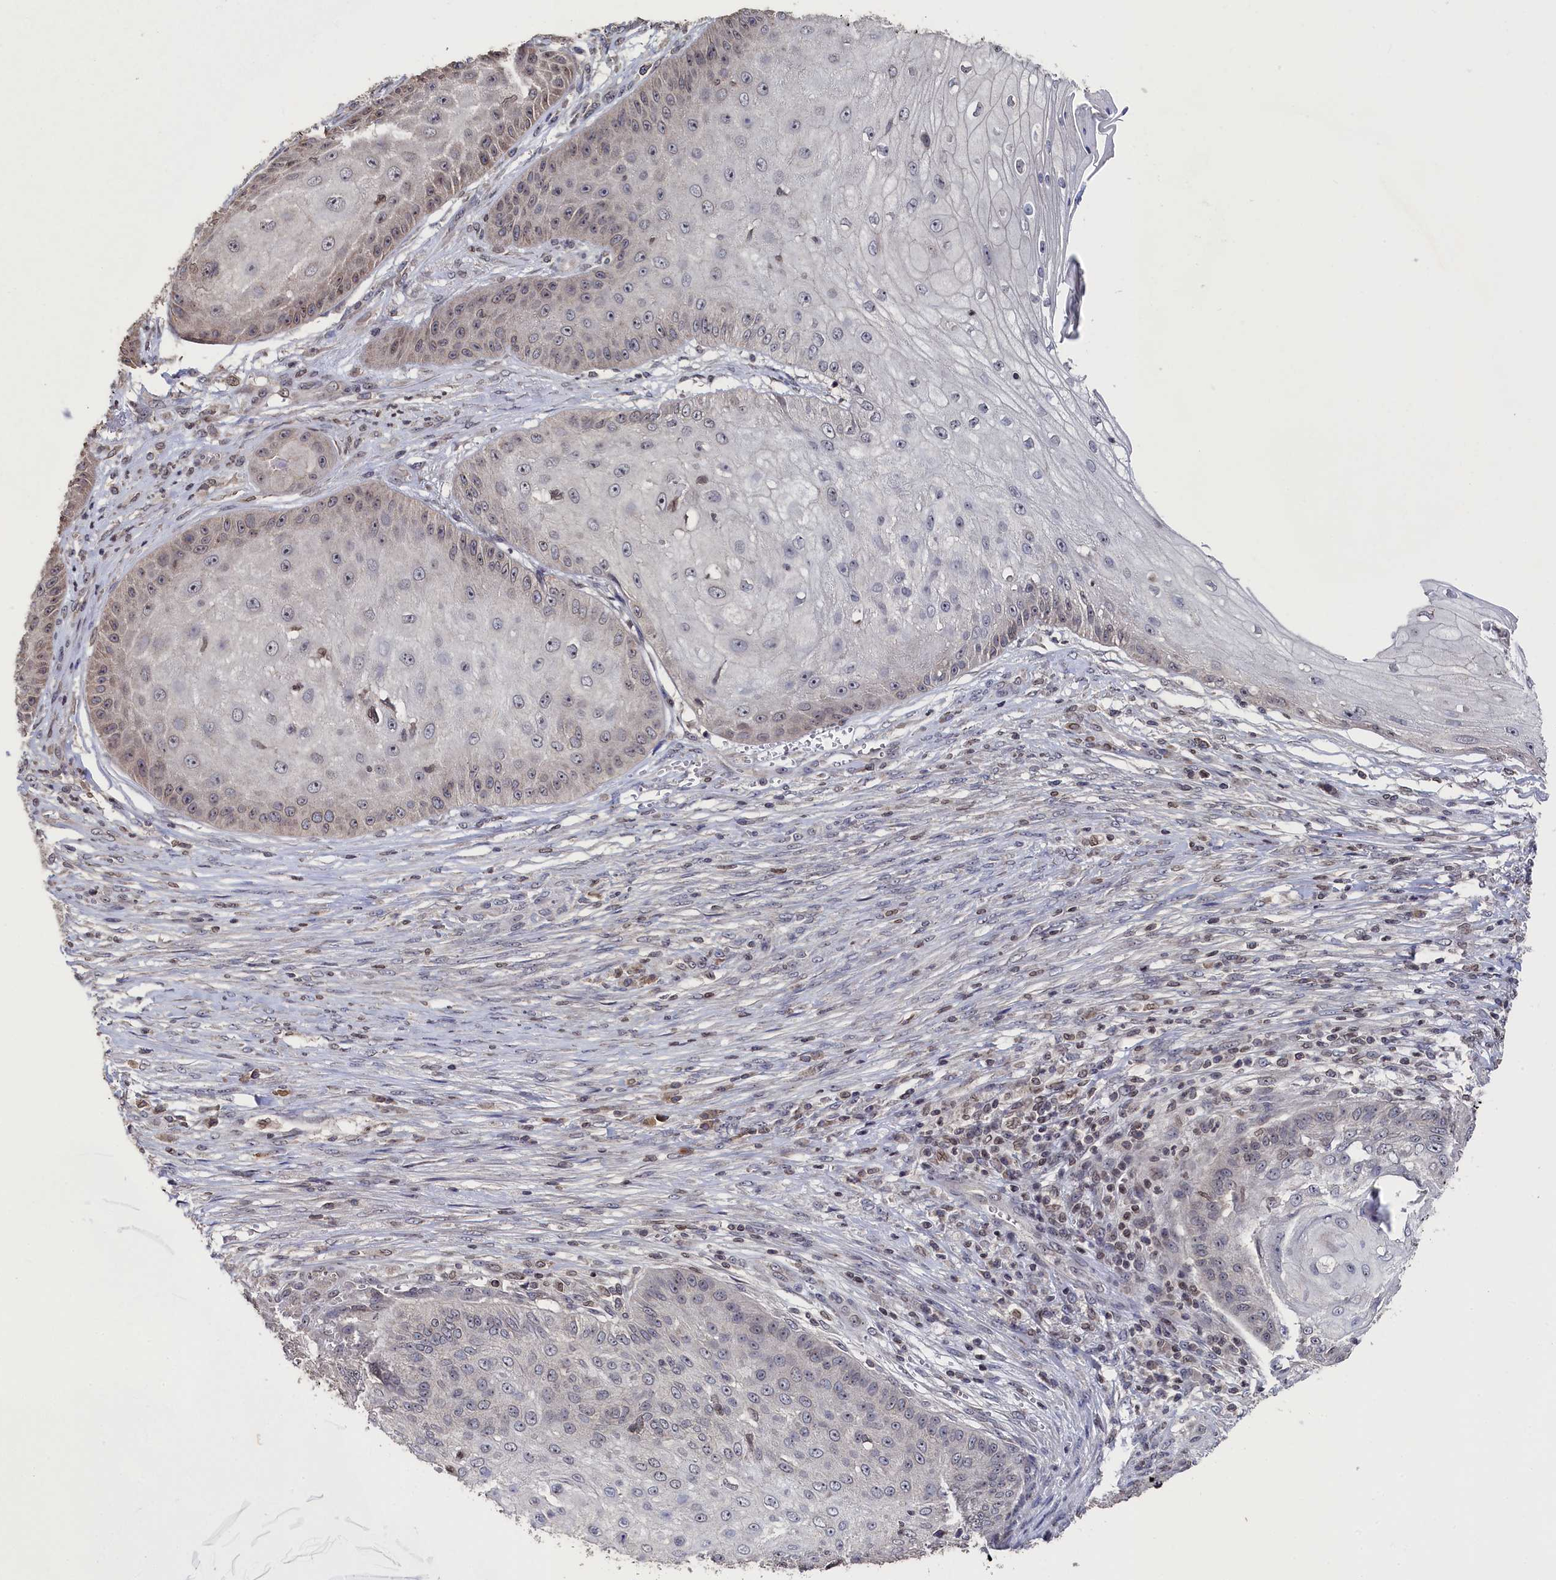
{"staining": {"intensity": "weak", "quantity": "<25%", "location": "nuclear"}, "tissue": "skin cancer", "cell_type": "Tumor cells", "image_type": "cancer", "snomed": [{"axis": "morphology", "description": "Squamous cell carcinoma, NOS"}, {"axis": "topography", "description": "Skin"}], "caption": "This is an IHC histopathology image of human squamous cell carcinoma (skin). There is no expression in tumor cells.", "gene": "ANKEF1", "patient": {"sex": "male", "age": 70}}